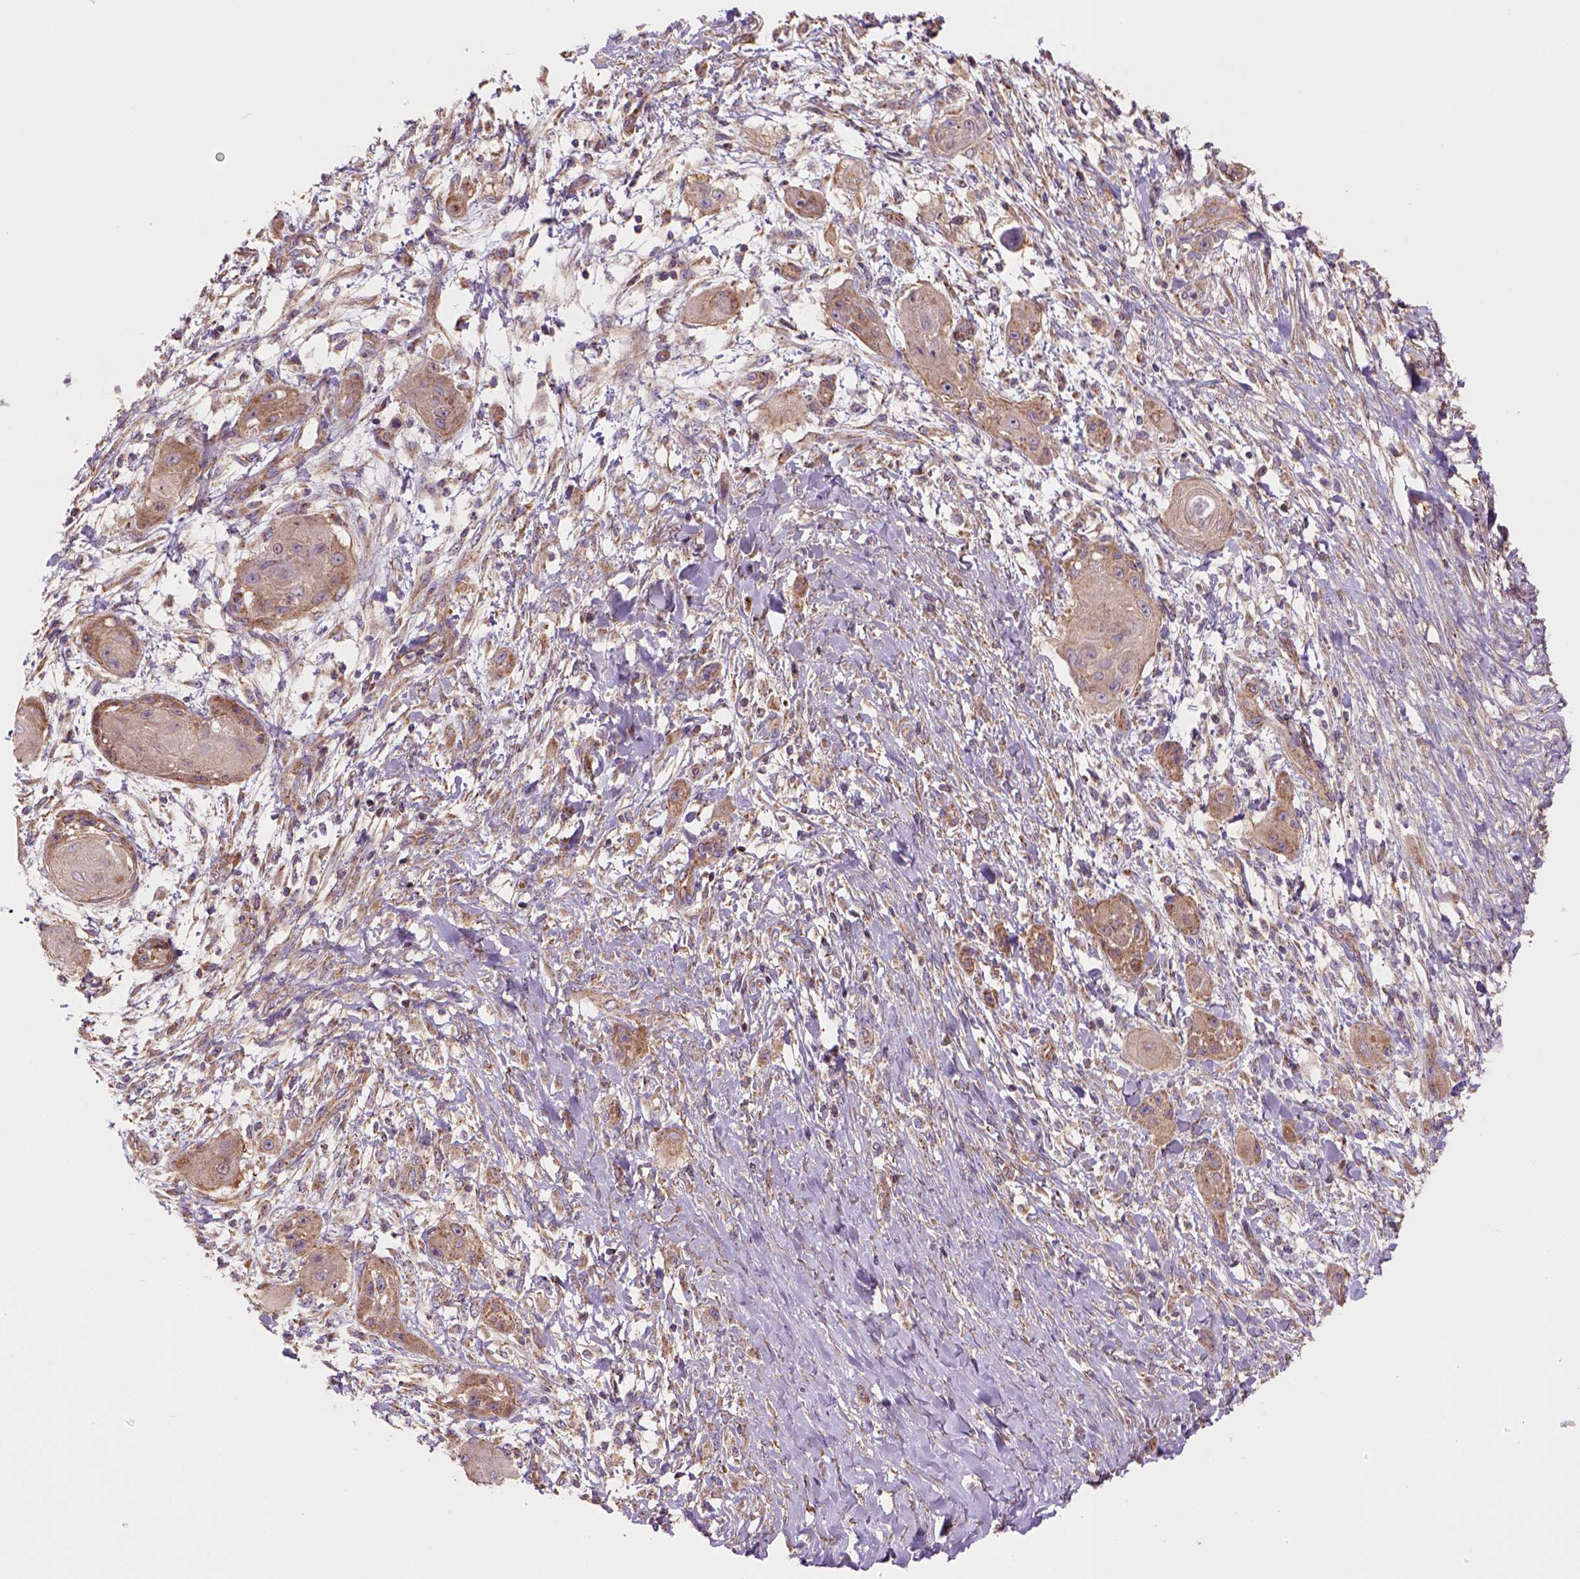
{"staining": {"intensity": "moderate", "quantity": "<25%", "location": "cytoplasmic/membranous"}, "tissue": "skin cancer", "cell_type": "Tumor cells", "image_type": "cancer", "snomed": [{"axis": "morphology", "description": "Squamous cell carcinoma, NOS"}, {"axis": "topography", "description": "Skin"}], "caption": "Approximately <25% of tumor cells in human skin squamous cell carcinoma exhibit moderate cytoplasmic/membranous protein positivity as visualized by brown immunohistochemical staining.", "gene": "WARS2", "patient": {"sex": "male", "age": 62}}